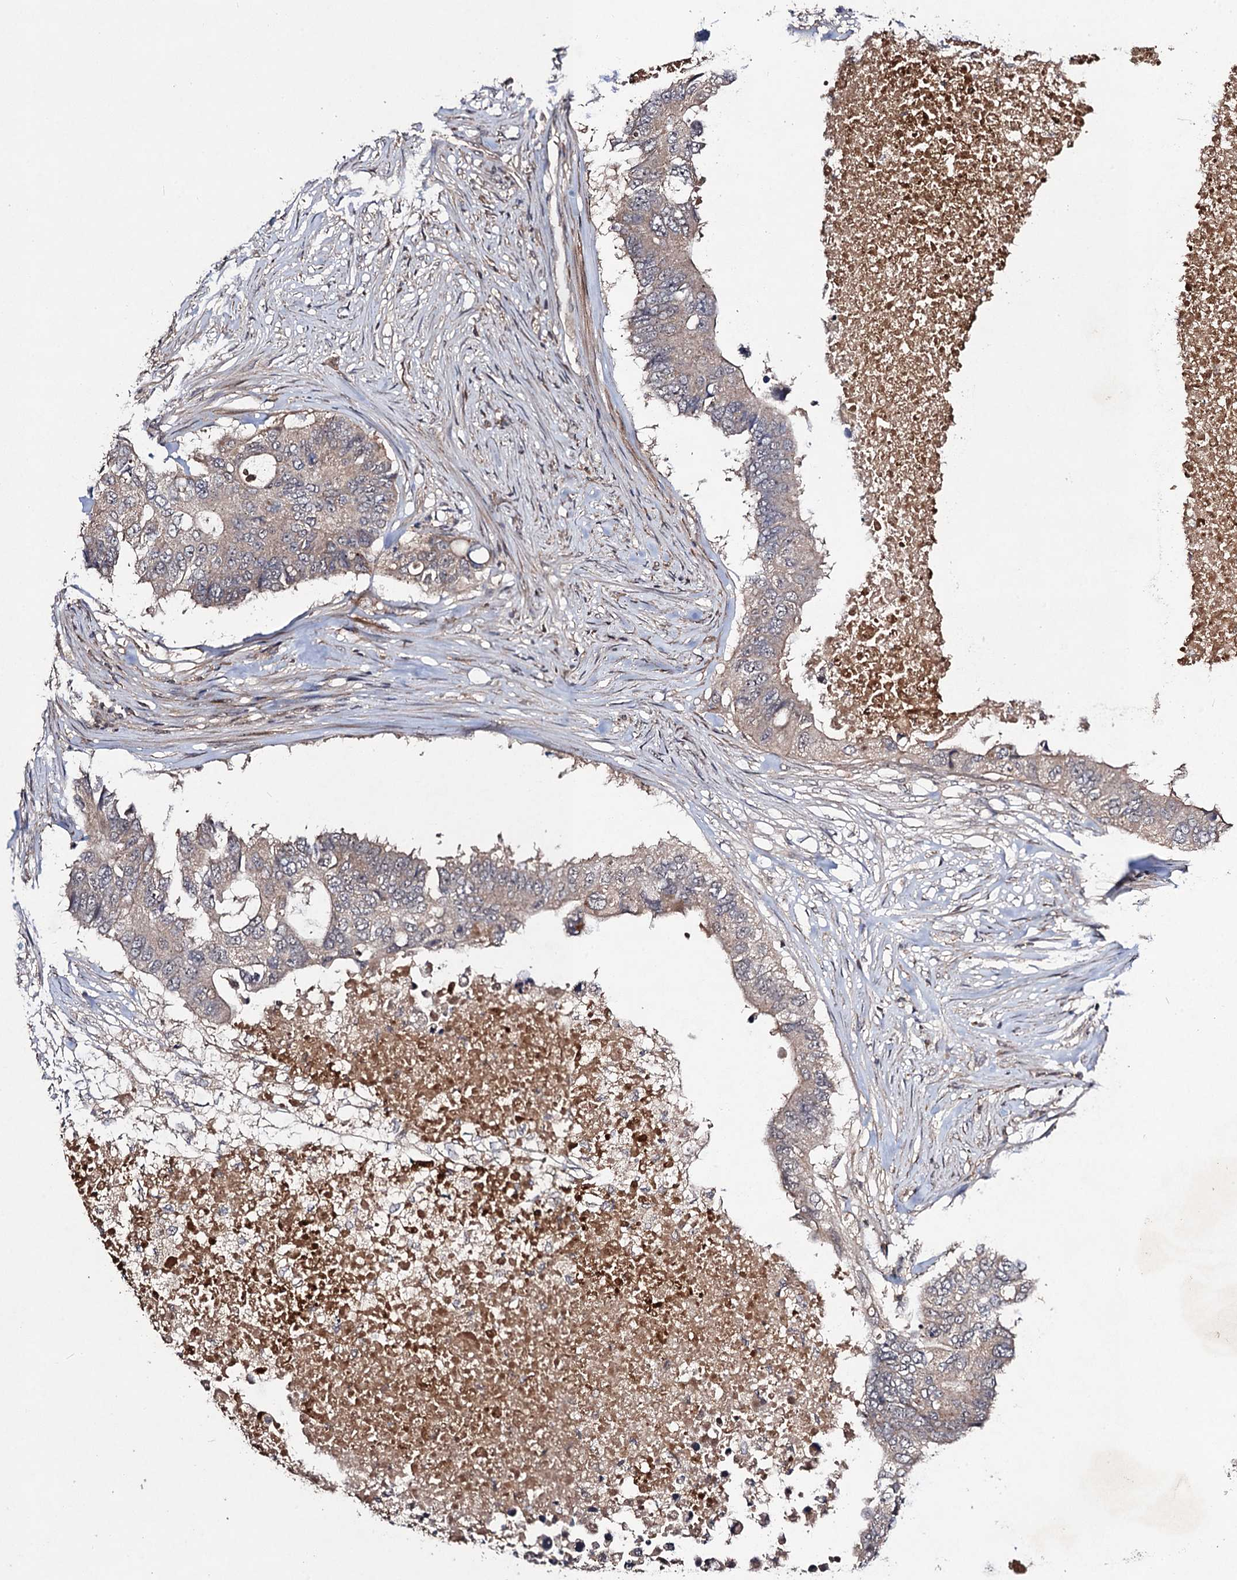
{"staining": {"intensity": "weak", "quantity": ">75%", "location": "cytoplasmic/membranous"}, "tissue": "colorectal cancer", "cell_type": "Tumor cells", "image_type": "cancer", "snomed": [{"axis": "morphology", "description": "Adenocarcinoma, NOS"}, {"axis": "topography", "description": "Colon"}], "caption": "Adenocarcinoma (colorectal) stained with IHC exhibits weak cytoplasmic/membranous positivity in about >75% of tumor cells.", "gene": "KXD1", "patient": {"sex": "male", "age": 71}}